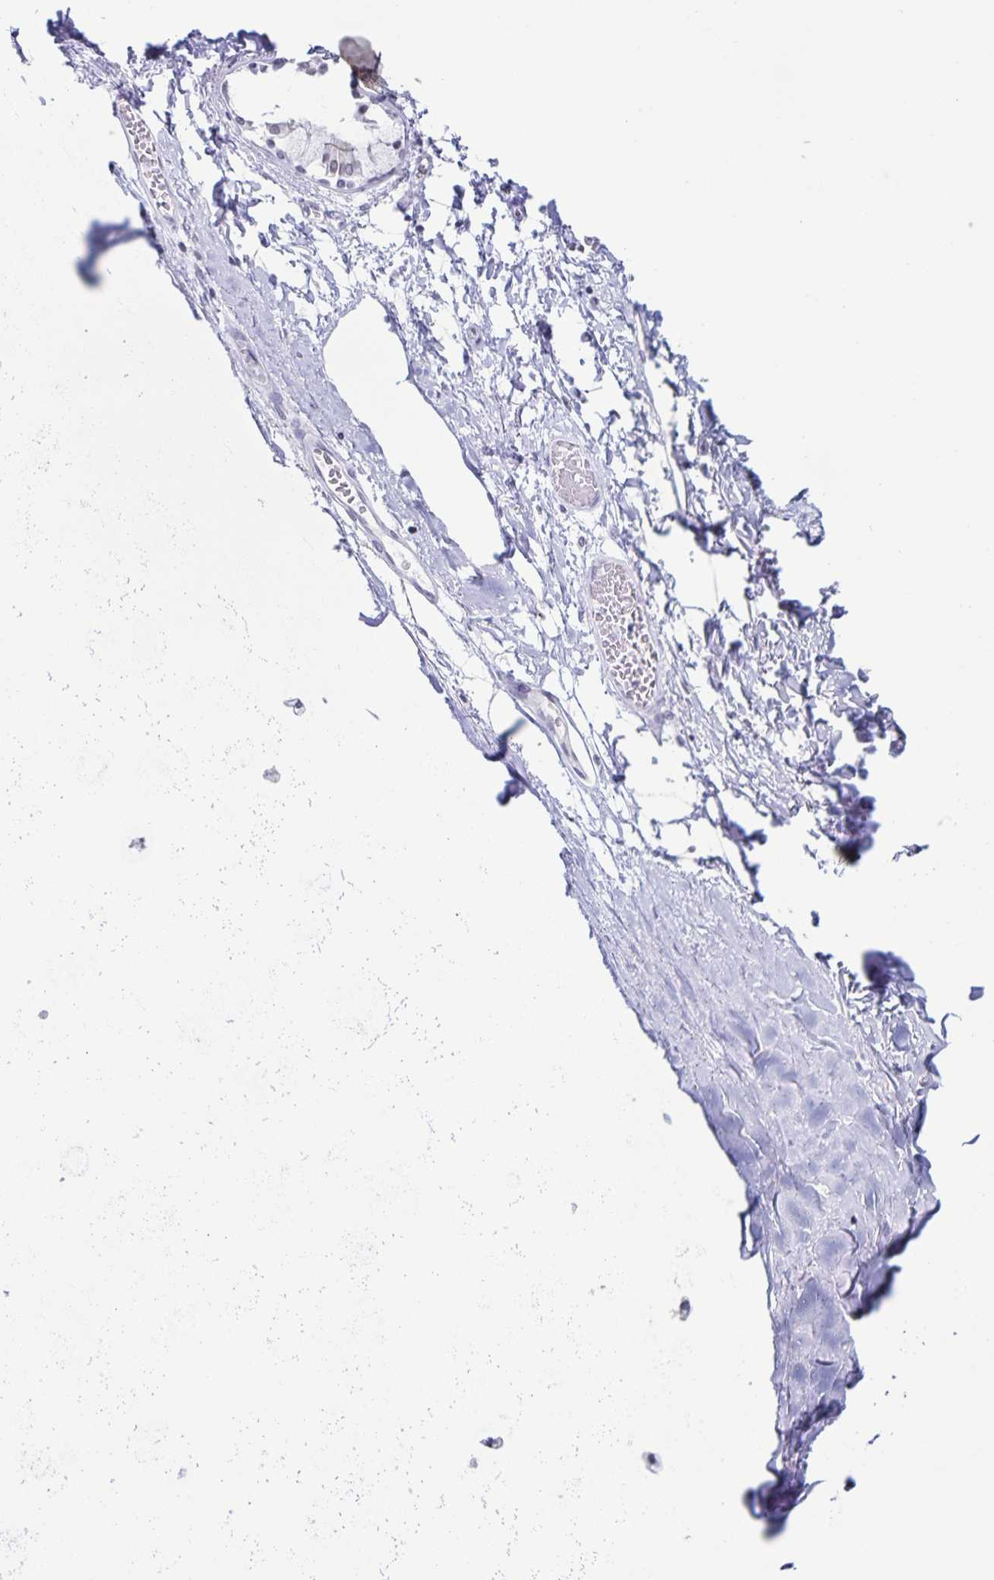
{"staining": {"intensity": "negative", "quantity": "none", "location": "none"}, "tissue": "soft tissue", "cell_type": "Chondrocytes", "image_type": "normal", "snomed": [{"axis": "morphology", "description": "Normal tissue, NOS"}, {"axis": "topography", "description": "Cartilage tissue"}, {"axis": "topography", "description": "Bronchus"}, {"axis": "topography", "description": "Peripheral nerve tissue"}], "caption": "Protein analysis of normal soft tissue demonstrates no significant positivity in chondrocytes. (DAB (3,3'-diaminobenzidine) immunohistochemistry (IHC) with hematoxylin counter stain).", "gene": "LCE6A", "patient": {"sex": "male", "age": 67}}